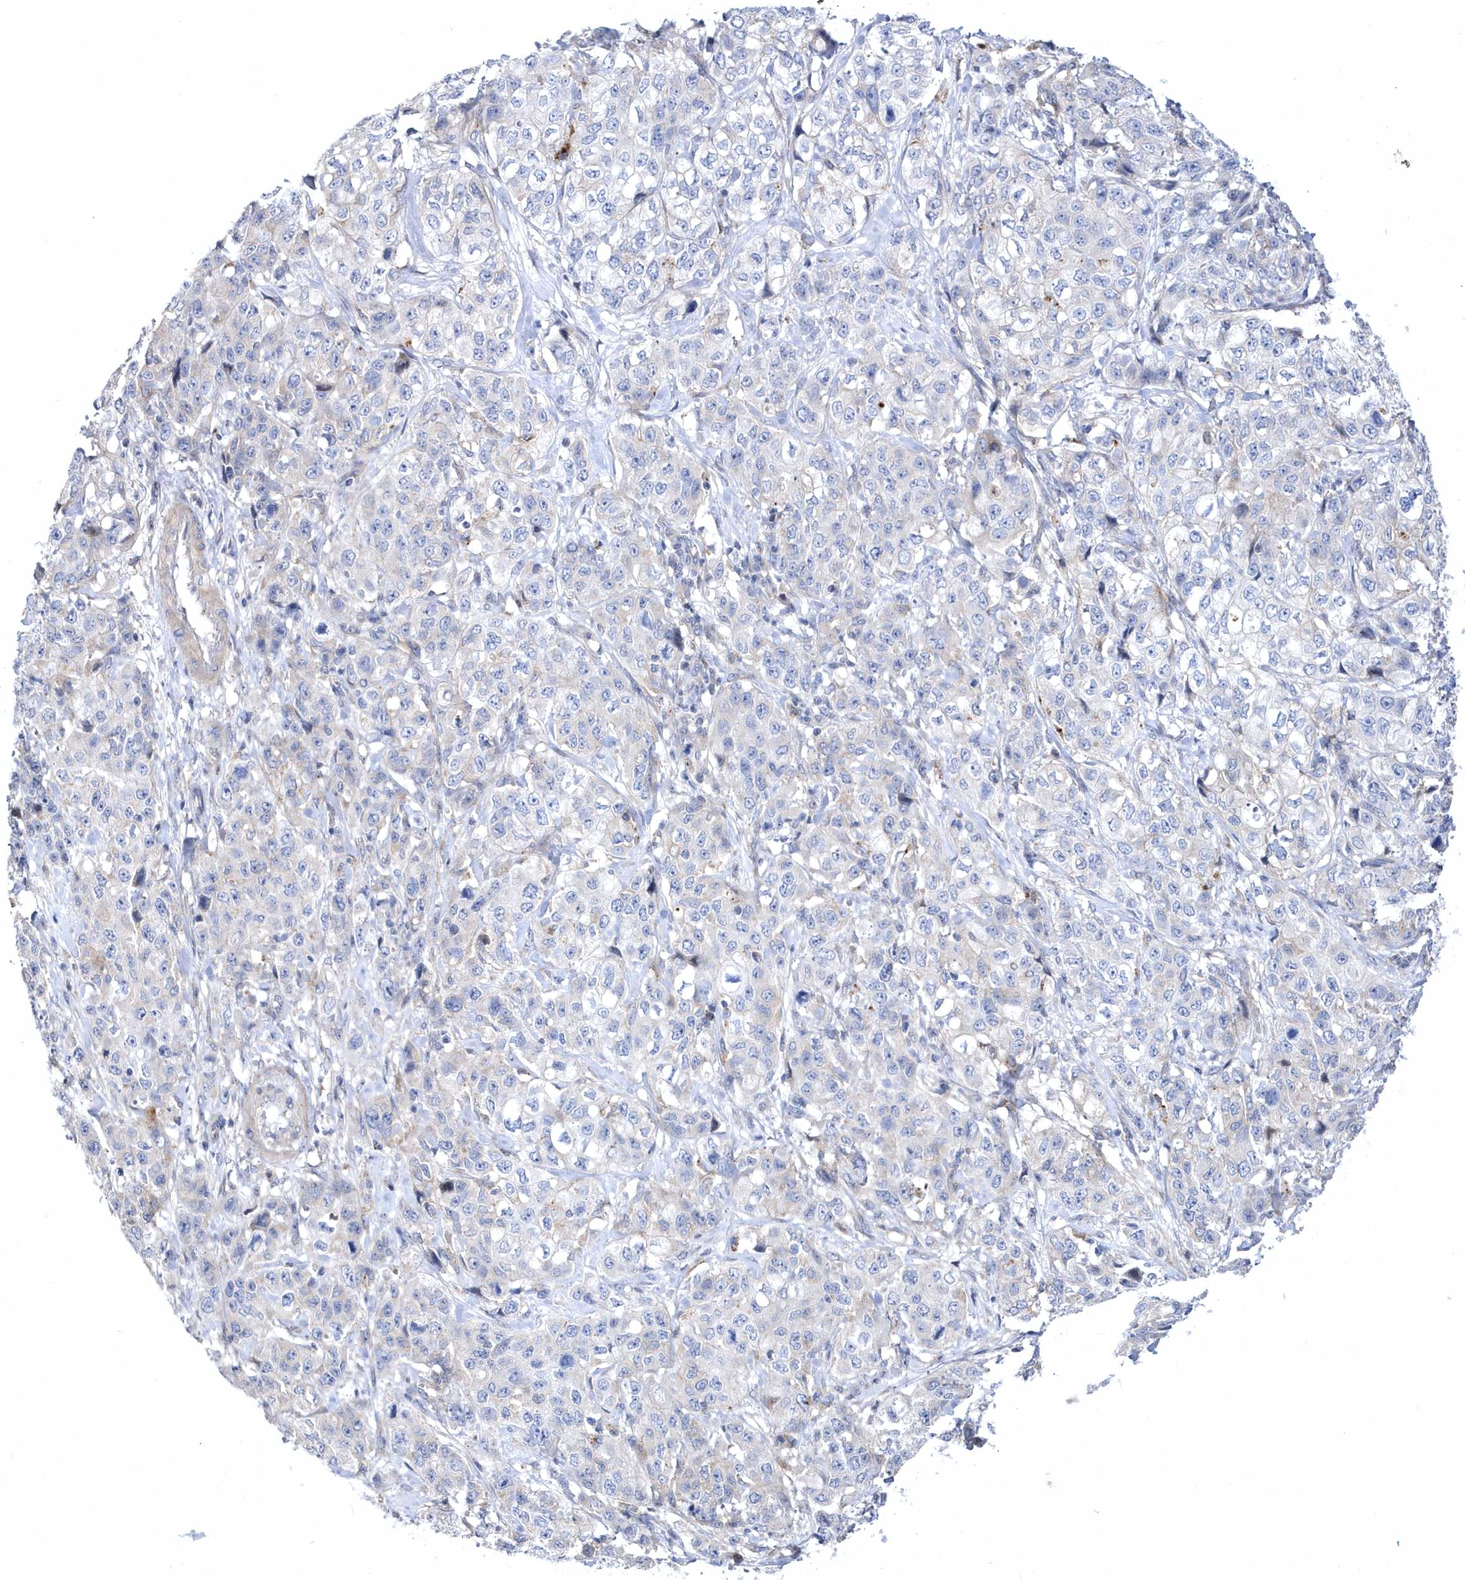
{"staining": {"intensity": "negative", "quantity": "none", "location": "none"}, "tissue": "stomach cancer", "cell_type": "Tumor cells", "image_type": "cancer", "snomed": [{"axis": "morphology", "description": "Adenocarcinoma, NOS"}, {"axis": "topography", "description": "Stomach"}], "caption": "IHC photomicrograph of neoplastic tissue: adenocarcinoma (stomach) stained with DAB shows no significant protein expression in tumor cells.", "gene": "LONRF2", "patient": {"sex": "male", "age": 48}}